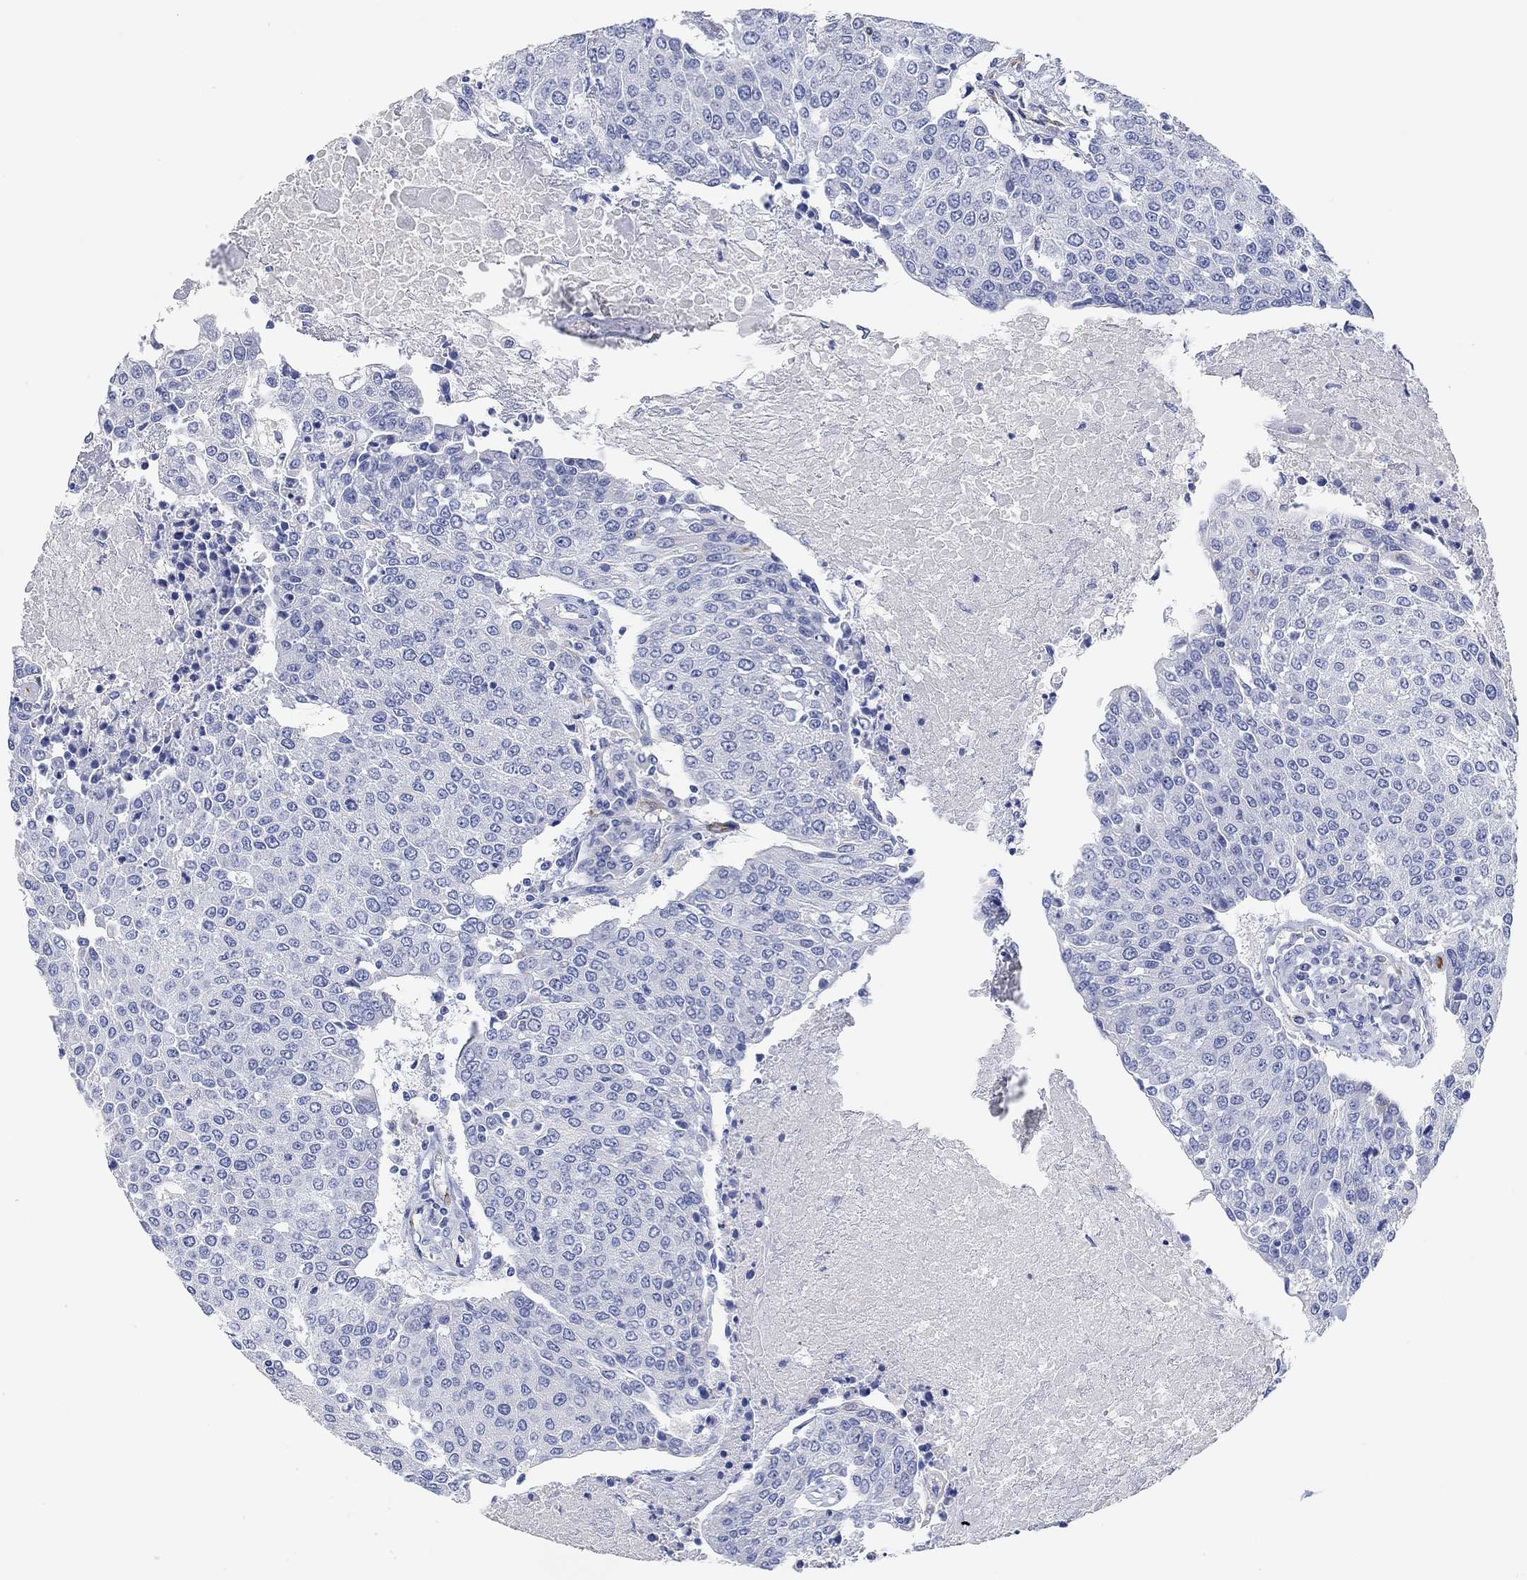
{"staining": {"intensity": "negative", "quantity": "none", "location": "none"}, "tissue": "urothelial cancer", "cell_type": "Tumor cells", "image_type": "cancer", "snomed": [{"axis": "morphology", "description": "Urothelial carcinoma, High grade"}, {"axis": "topography", "description": "Urinary bladder"}], "caption": "IHC of urothelial cancer demonstrates no positivity in tumor cells. (DAB (3,3'-diaminobenzidine) immunohistochemistry (IHC) visualized using brightfield microscopy, high magnification).", "gene": "VAT1L", "patient": {"sex": "female", "age": 85}}